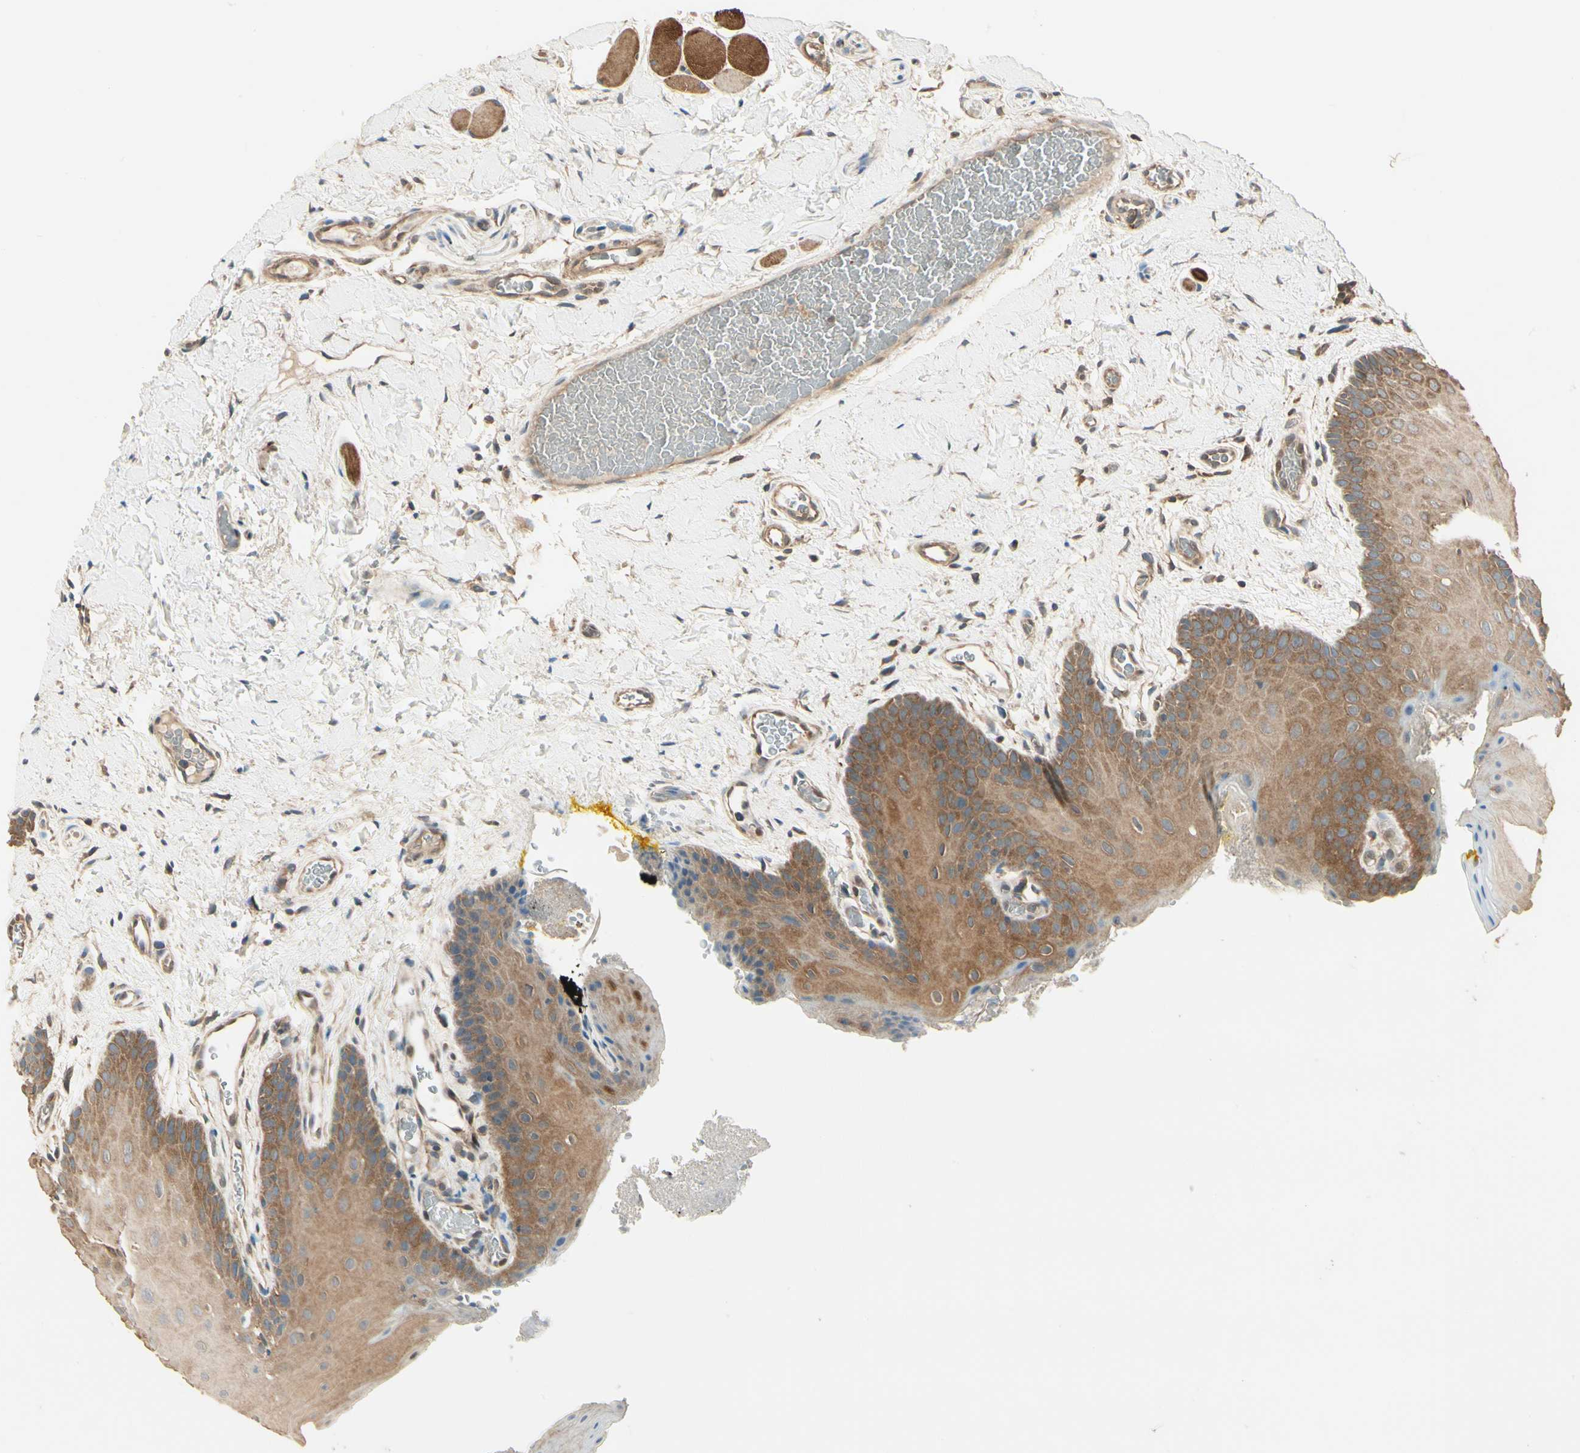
{"staining": {"intensity": "strong", "quantity": "25%-75%", "location": "cytoplasmic/membranous"}, "tissue": "oral mucosa", "cell_type": "Squamous epithelial cells", "image_type": "normal", "snomed": [{"axis": "morphology", "description": "Normal tissue, NOS"}, {"axis": "topography", "description": "Oral tissue"}], "caption": "Protein expression analysis of normal human oral mucosa reveals strong cytoplasmic/membranous expression in about 25%-75% of squamous epithelial cells.", "gene": "CCT7", "patient": {"sex": "male", "age": 54}}